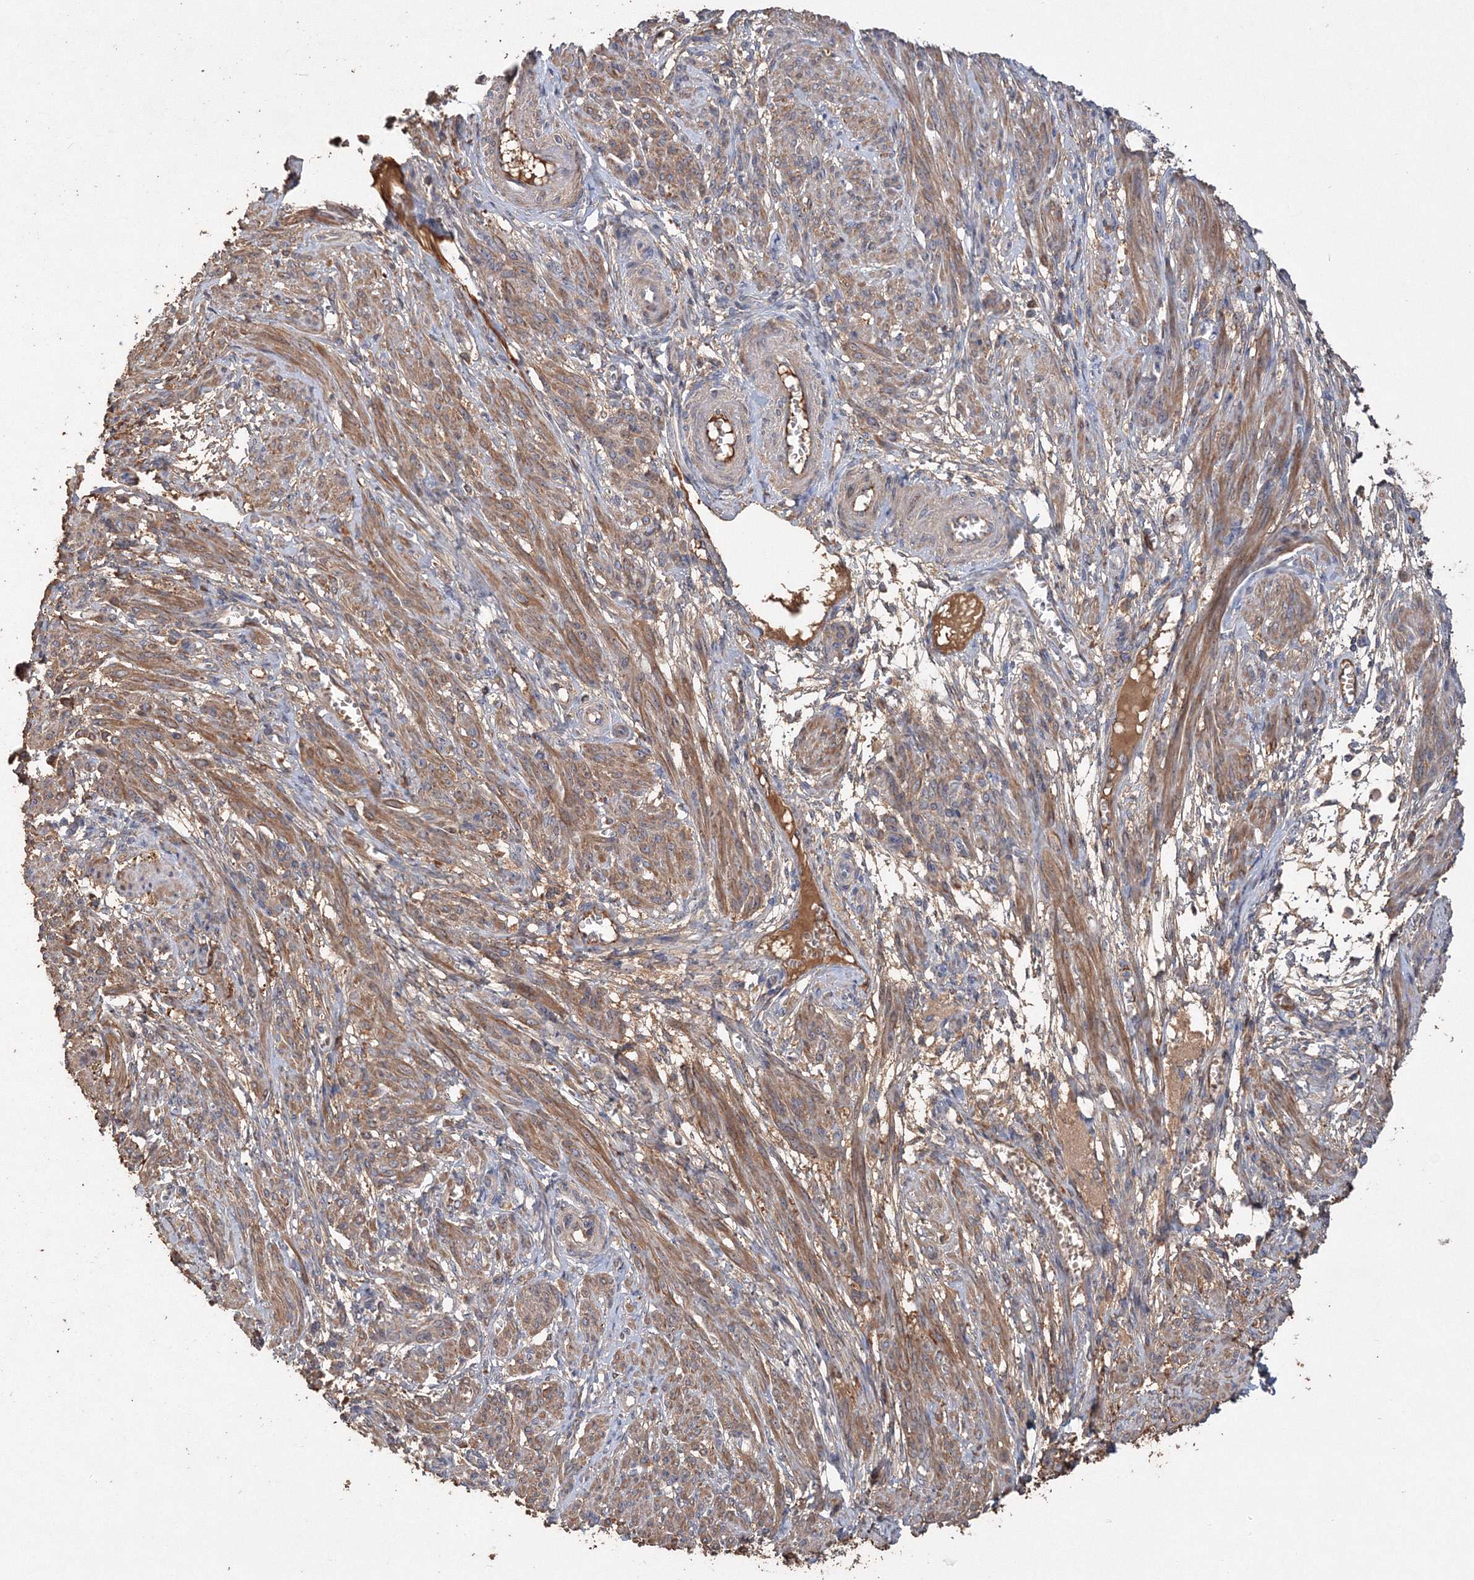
{"staining": {"intensity": "moderate", "quantity": ">75%", "location": "cytoplasmic/membranous"}, "tissue": "smooth muscle", "cell_type": "Smooth muscle cells", "image_type": "normal", "snomed": [{"axis": "morphology", "description": "Normal tissue, NOS"}, {"axis": "topography", "description": "Smooth muscle"}], "caption": "Human smooth muscle stained with a protein marker shows moderate staining in smooth muscle cells.", "gene": "GRINA", "patient": {"sex": "female", "age": 39}}